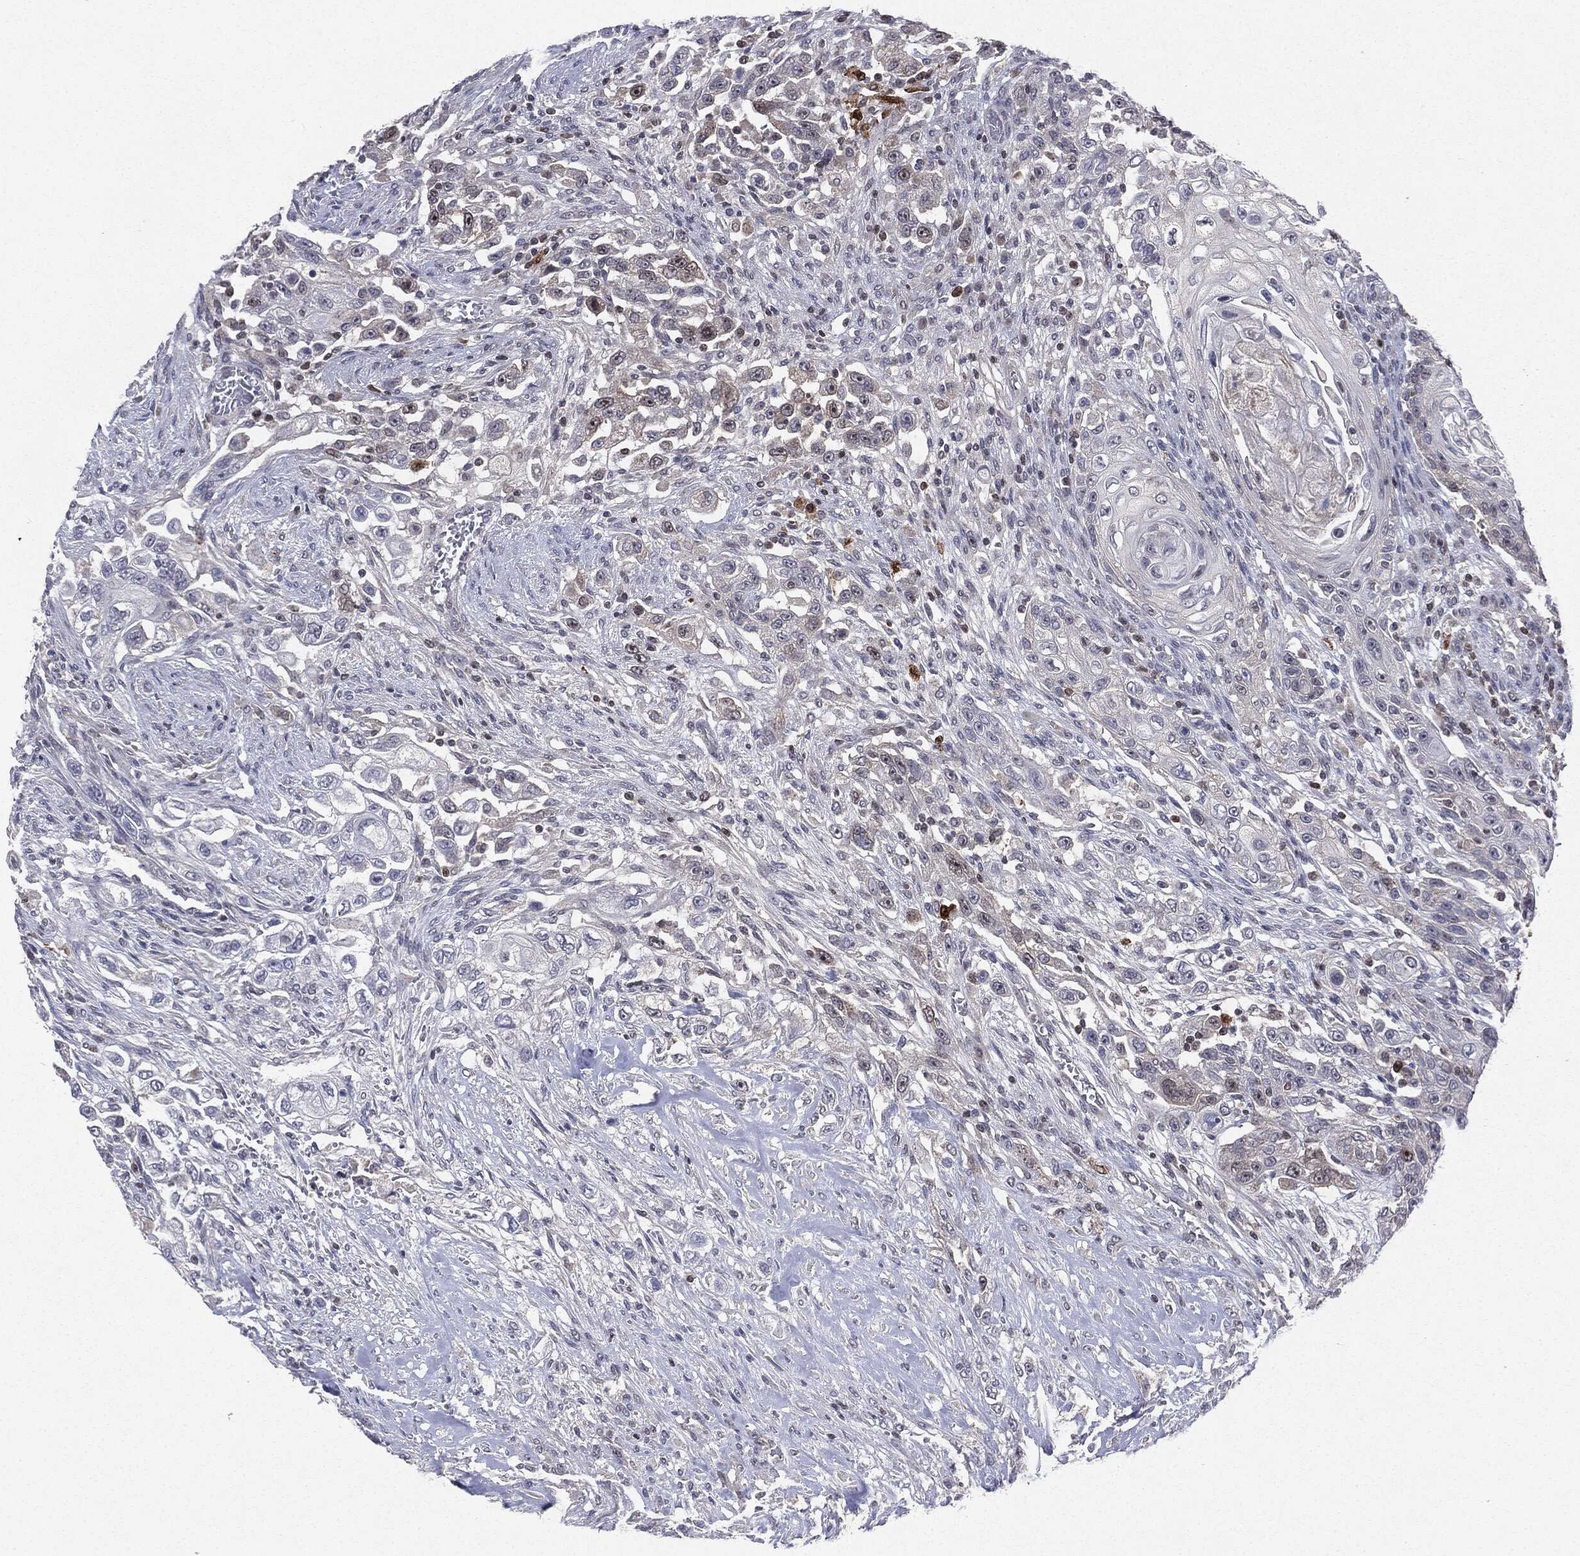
{"staining": {"intensity": "negative", "quantity": "none", "location": "none"}, "tissue": "urothelial cancer", "cell_type": "Tumor cells", "image_type": "cancer", "snomed": [{"axis": "morphology", "description": "Urothelial carcinoma, High grade"}, {"axis": "topography", "description": "Urinary bladder"}], "caption": "Tumor cells are negative for protein expression in human urothelial cancer.", "gene": "KIF2C", "patient": {"sex": "female", "age": 56}}